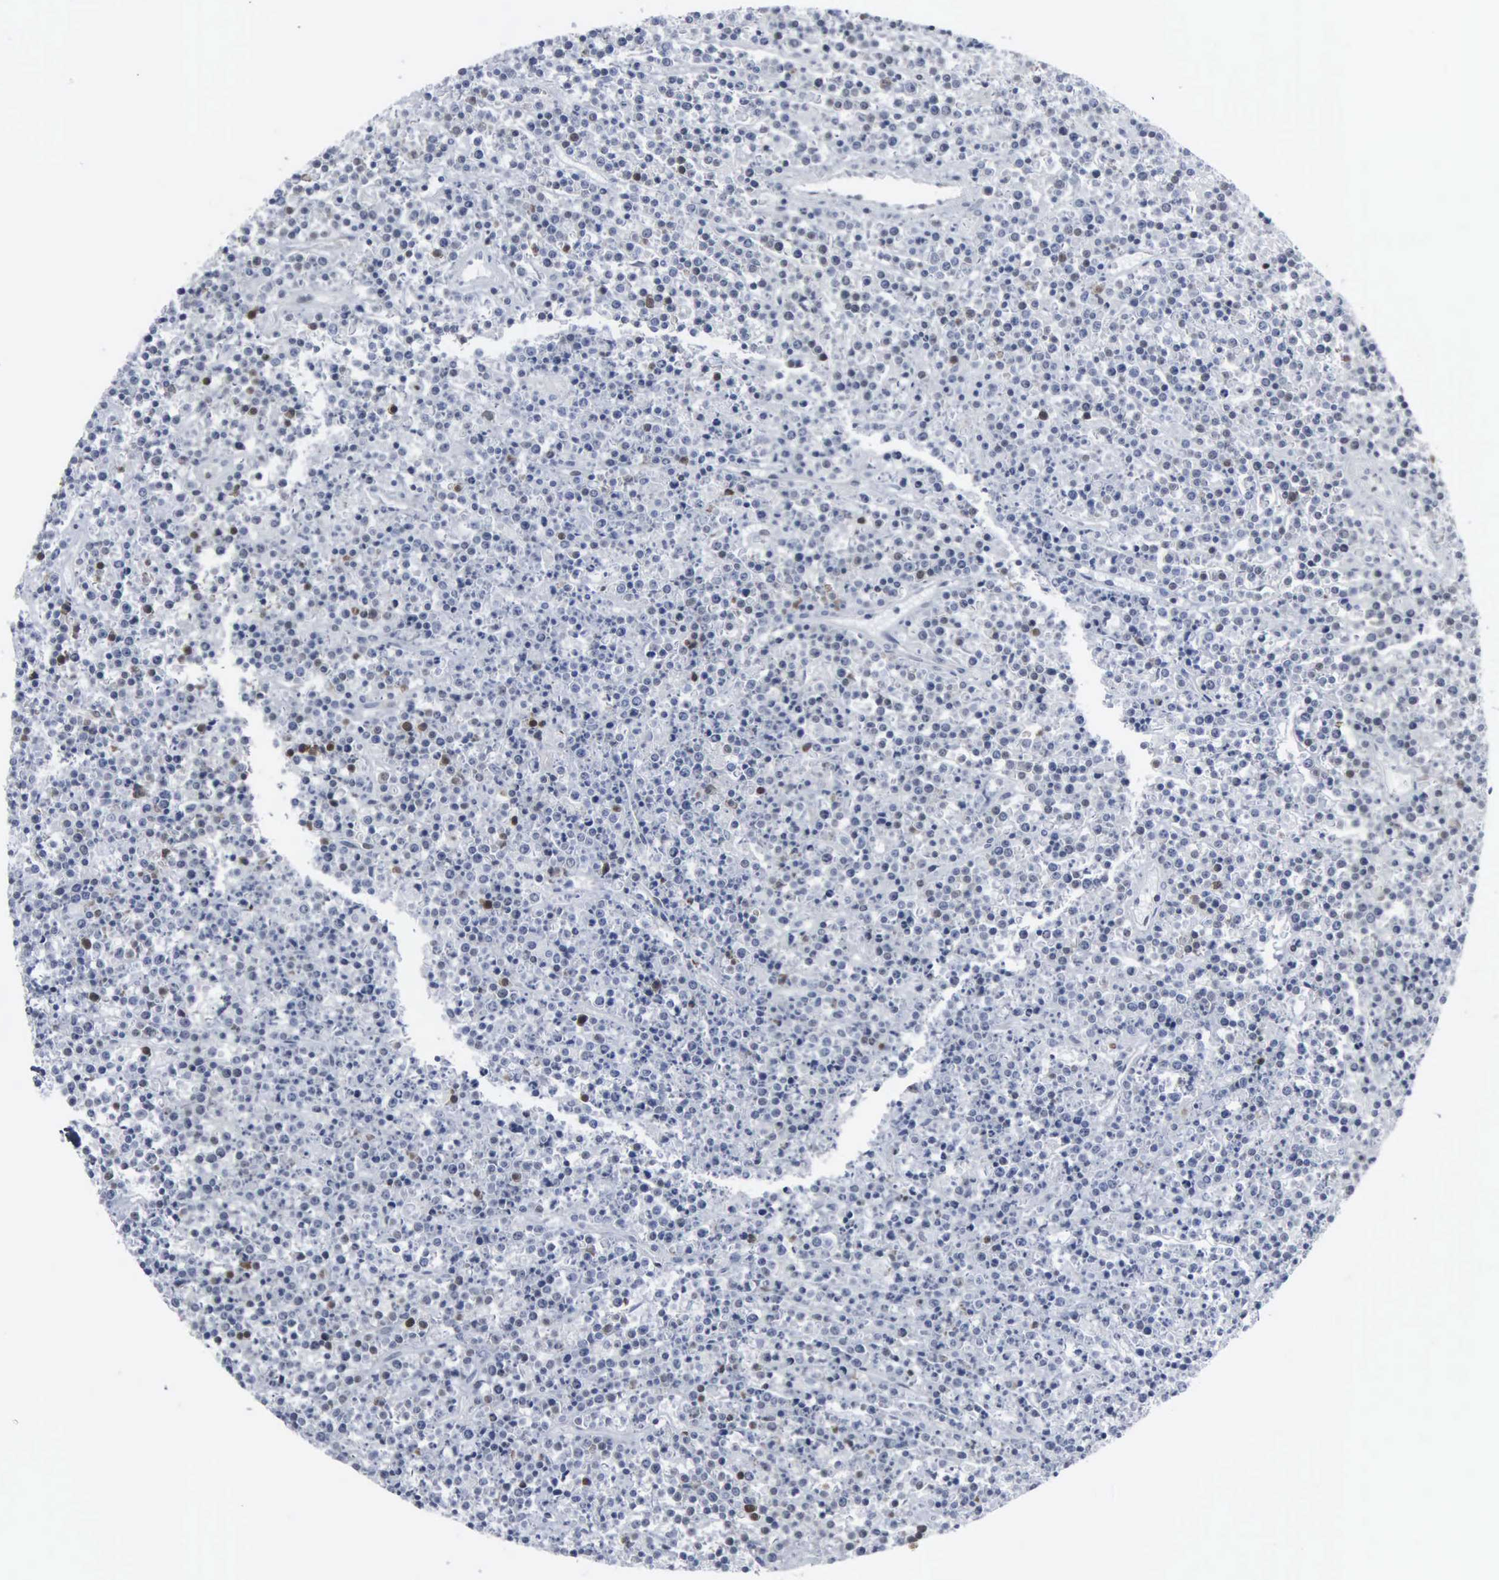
{"staining": {"intensity": "weak", "quantity": "<25%", "location": "cytoplasmic/membranous,nuclear"}, "tissue": "lymphoma", "cell_type": "Tumor cells", "image_type": "cancer", "snomed": [{"axis": "morphology", "description": "Malignant lymphoma, non-Hodgkin's type, High grade"}, {"axis": "topography", "description": "Ovary"}], "caption": "DAB (3,3'-diaminobenzidine) immunohistochemical staining of high-grade malignant lymphoma, non-Hodgkin's type shows no significant positivity in tumor cells. (DAB immunohistochemistry (IHC) visualized using brightfield microscopy, high magnification).", "gene": "CCND3", "patient": {"sex": "female", "age": 56}}